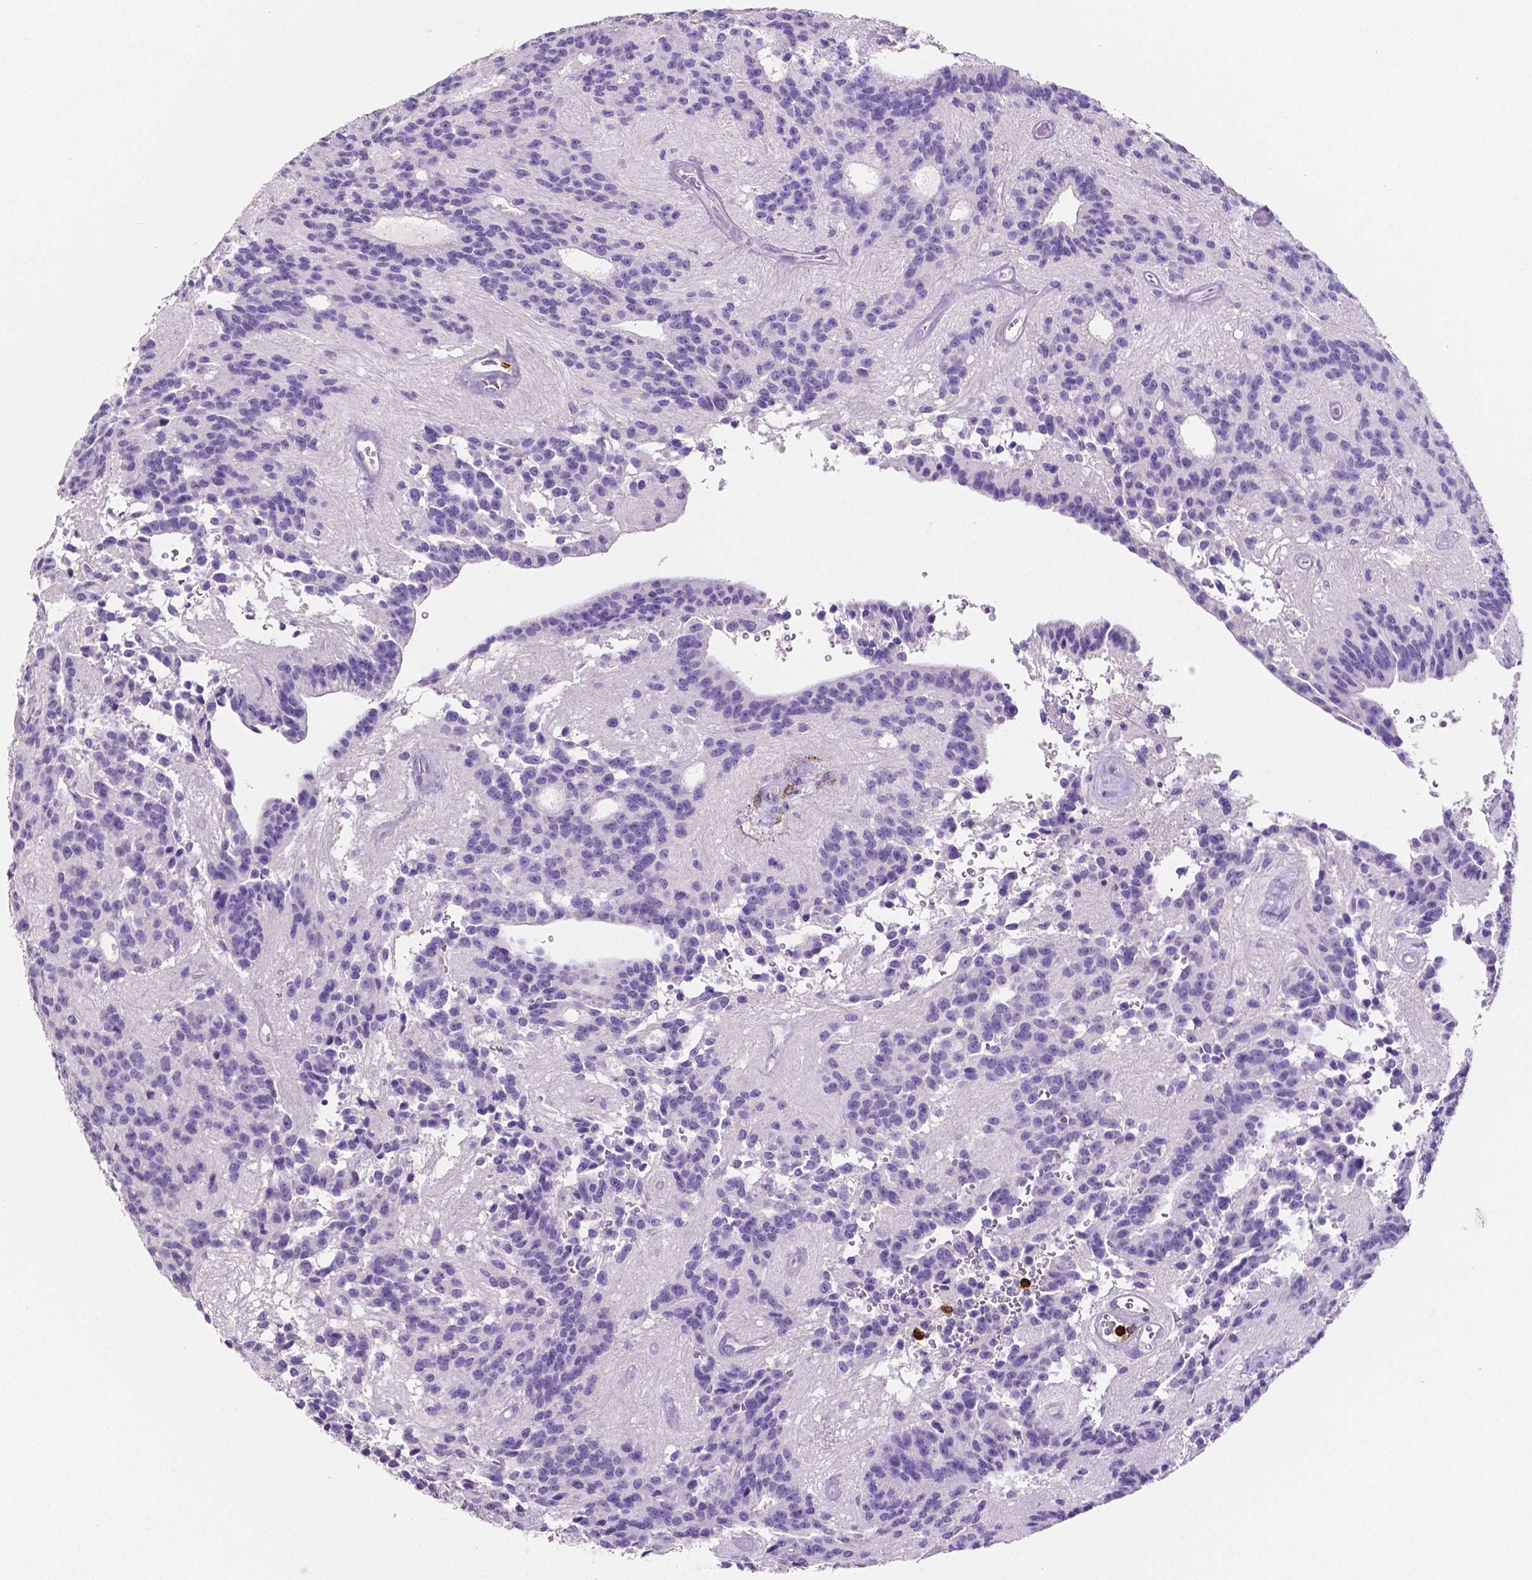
{"staining": {"intensity": "negative", "quantity": "none", "location": "none"}, "tissue": "glioma", "cell_type": "Tumor cells", "image_type": "cancer", "snomed": [{"axis": "morphology", "description": "Glioma, malignant, Low grade"}, {"axis": "topography", "description": "Brain"}], "caption": "Photomicrograph shows no protein positivity in tumor cells of malignant glioma (low-grade) tissue.", "gene": "MMP9", "patient": {"sex": "male", "age": 31}}